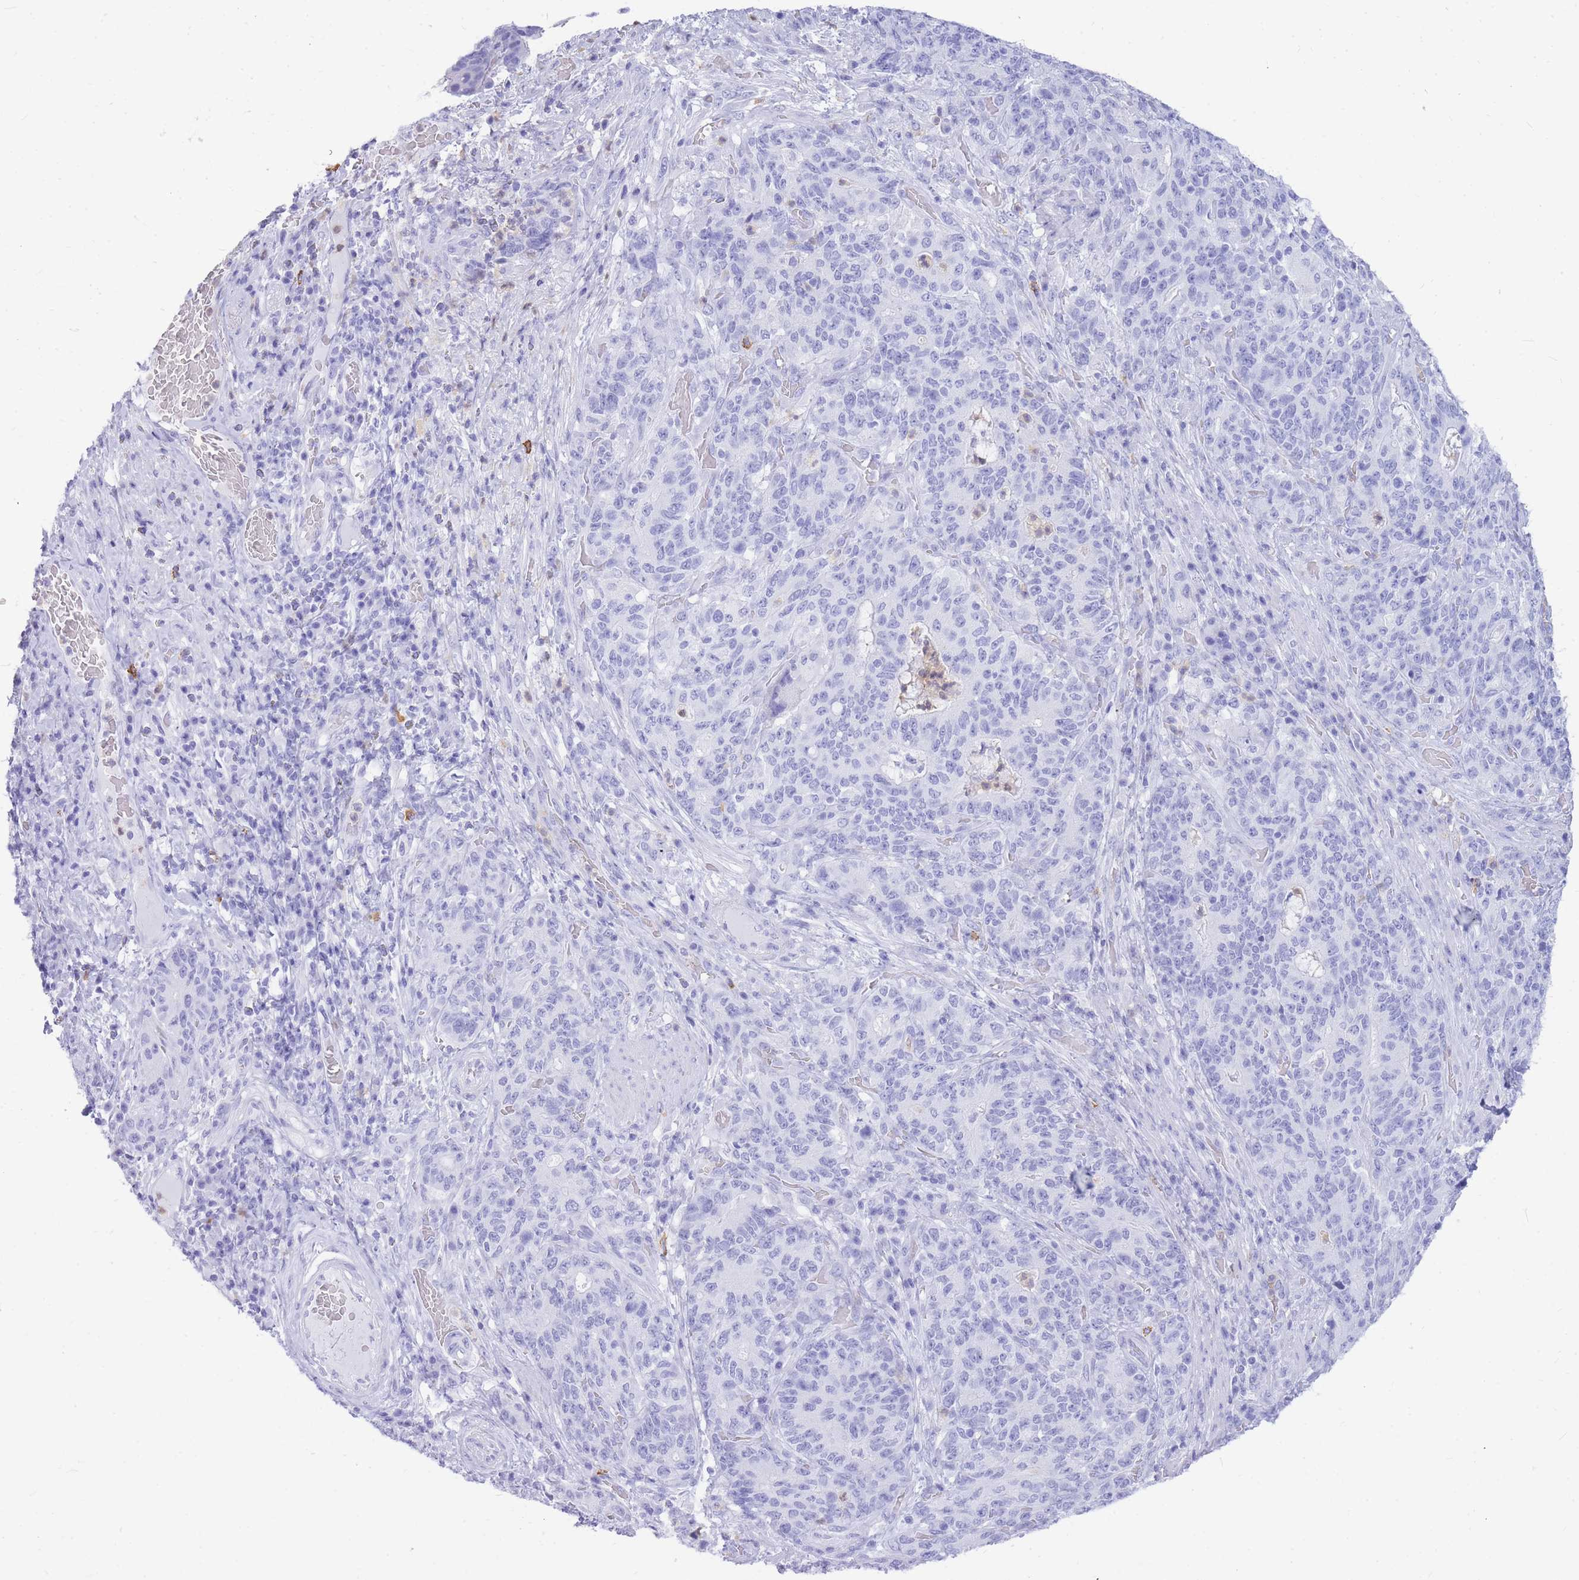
{"staining": {"intensity": "negative", "quantity": "none", "location": "none"}, "tissue": "stomach cancer", "cell_type": "Tumor cells", "image_type": "cancer", "snomed": [{"axis": "morphology", "description": "Normal tissue, NOS"}, {"axis": "morphology", "description": "Adenocarcinoma, NOS"}, {"axis": "topography", "description": "Stomach"}], "caption": "Immunohistochemistry (IHC) photomicrograph of neoplastic tissue: stomach adenocarcinoma stained with DAB (3,3'-diaminobenzidine) reveals no significant protein expression in tumor cells. Brightfield microscopy of IHC stained with DAB (3,3'-diaminobenzidine) (brown) and hematoxylin (blue), captured at high magnification.", "gene": "HERC1", "patient": {"sex": "female", "age": 64}}